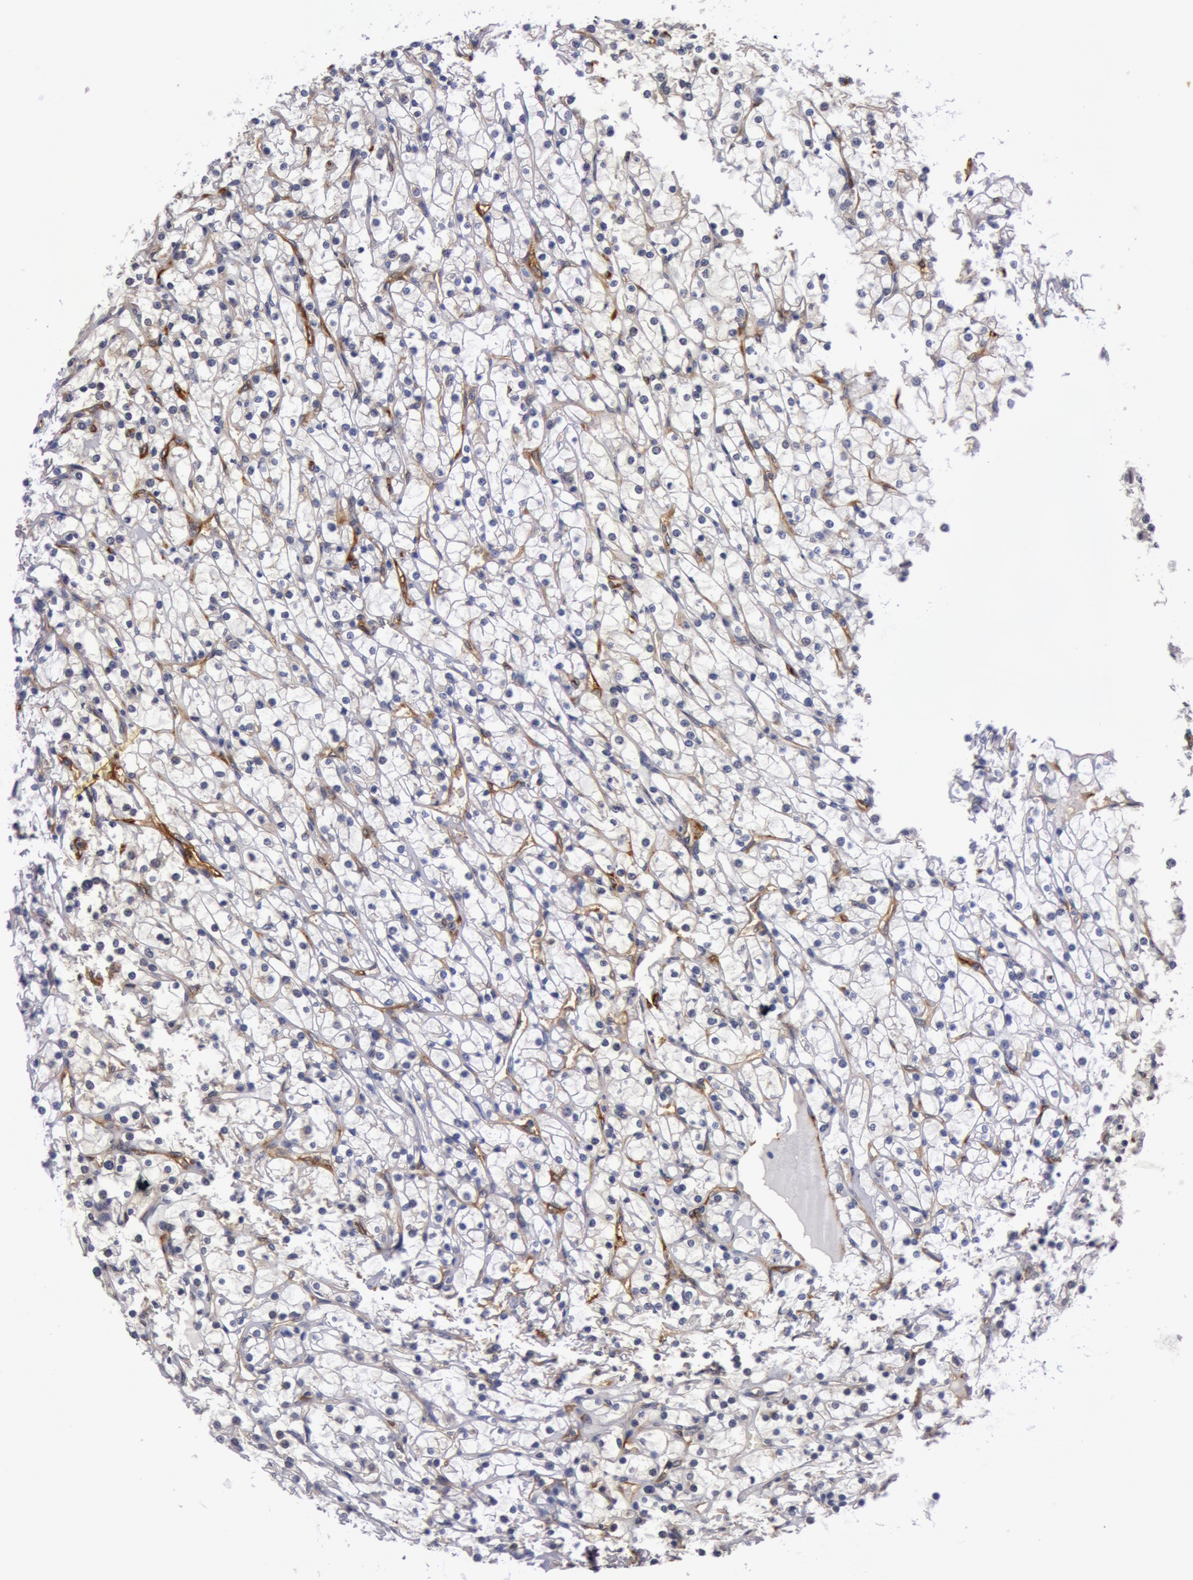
{"staining": {"intensity": "weak", "quantity": "25%-75%", "location": "cytoplasmic/membranous"}, "tissue": "renal cancer", "cell_type": "Tumor cells", "image_type": "cancer", "snomed": [{"axis": "morphology", "description": "Adenocarcinoma, NOS"}, {"axis": "topography", "description": "Kidney"}], "caption": "This image demonstrates immunohistochemistry staining of human renal adenocarcinoma, with low weak cytoplasmic/membranous expression in about 25%-75% of tumor cells.", "gene": "IL23A", "patient": {"sex": "female", "age": 73}}